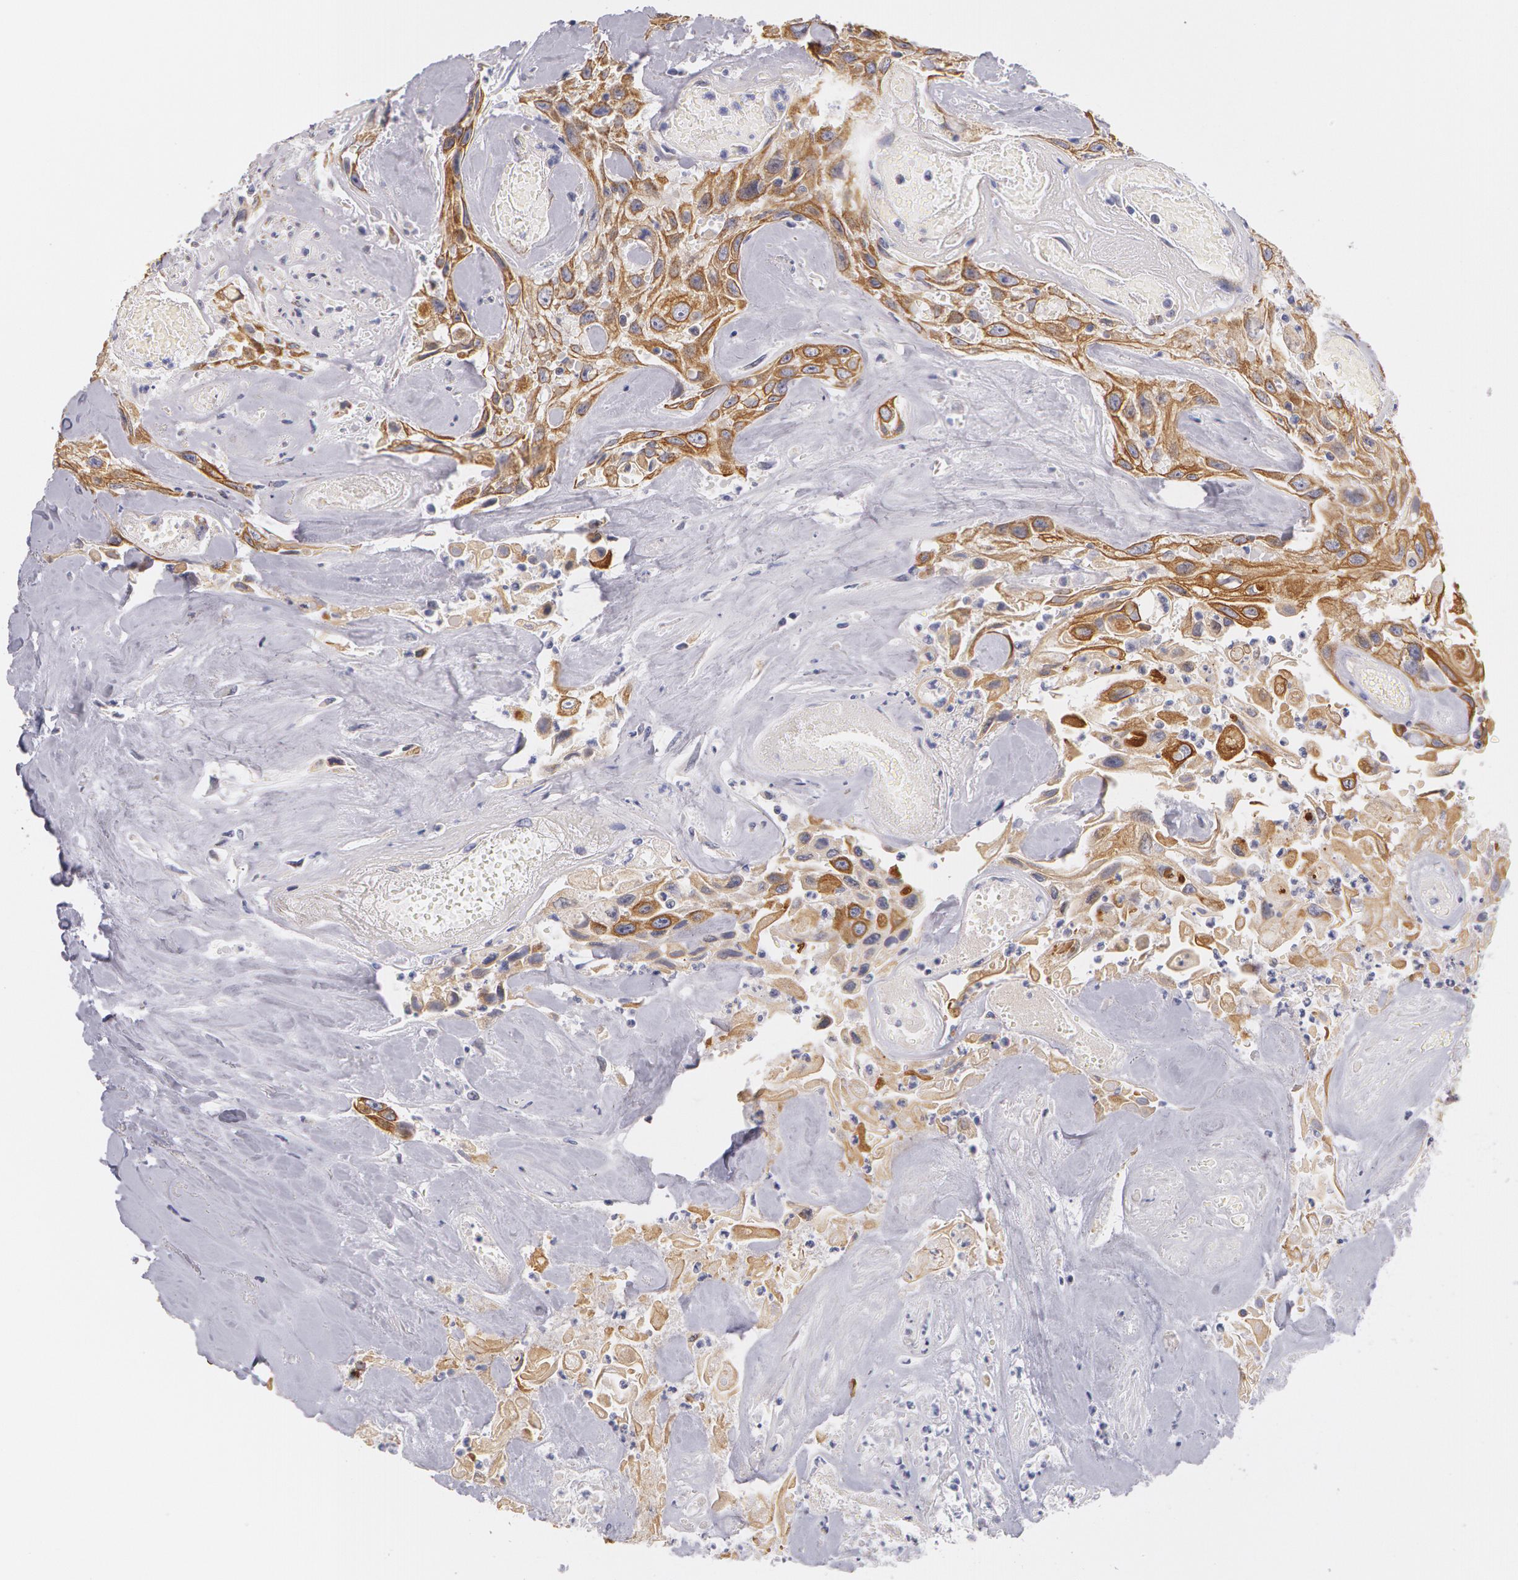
{"staining": {"intensity": "moderate", "quantity": ">75%", "location": "cytoplasmic/membranous"}, "tissue": "urothelial cancer", "cell_type": "Tumor cells", "image_type": "cancer", "snomed": [{"axis": "morphology", "description": "Urothelial carcinoma, High grade"}, {"axis": "topography", "description": "Urinary bladder"}], "caption": "Urothelial cancer was stained to show a protein in brown. There is medium levels of moderate cytoplasmic/membranous staining in approximately >75% of tumor cells. (DAB (3,3'-diaminobenzidine) IHC with brightfield microscopy, high magnification).", "gene": "KRT18", "patient": {"sex": "female", "age": 84}}